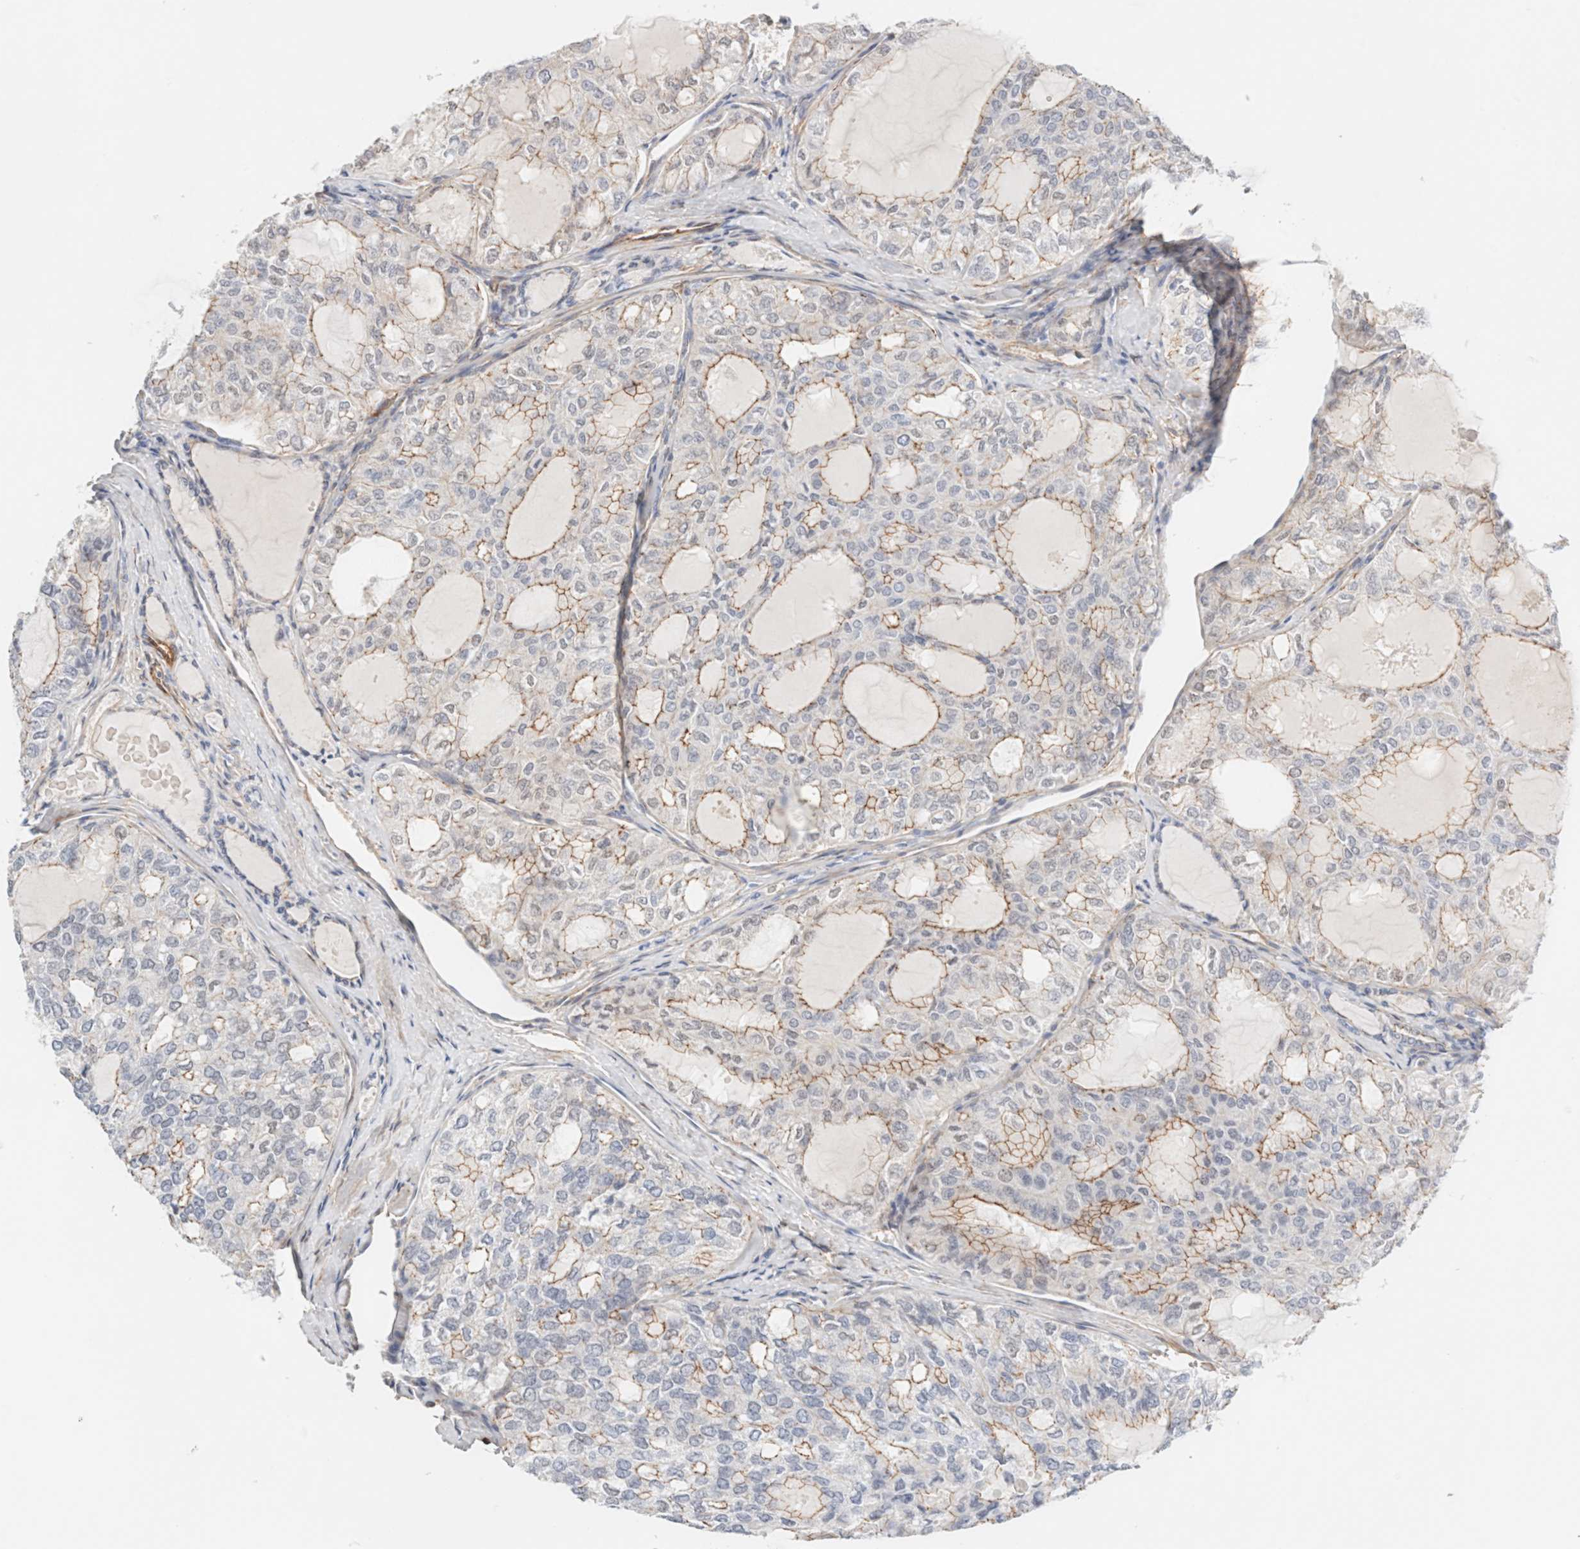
{"staining": {"intensity": "moderate", "quantity": "25%-75%", "location": "cytoplasmic/membranous"}, "tissue": "thyroid cancer", "cell_type": "Tumor cells", "image_type": "cancer", "snomed": [{"axis": "morphology", "description": "Follicular adenoma carcinoma, NOS"}, {"axis": "topography", "description": "Thyroid gland"}], "caption": "This image shows immunohistochemistry (IHC) staining of thyroid cancer (follicular adenoma carcinoma), with medium moderate cytoplasmic/membranous positivity in approximately 25%-75% of tumor cells.", "gene": "LMCD1", "patient": {"sex": "male", "age": 75}}